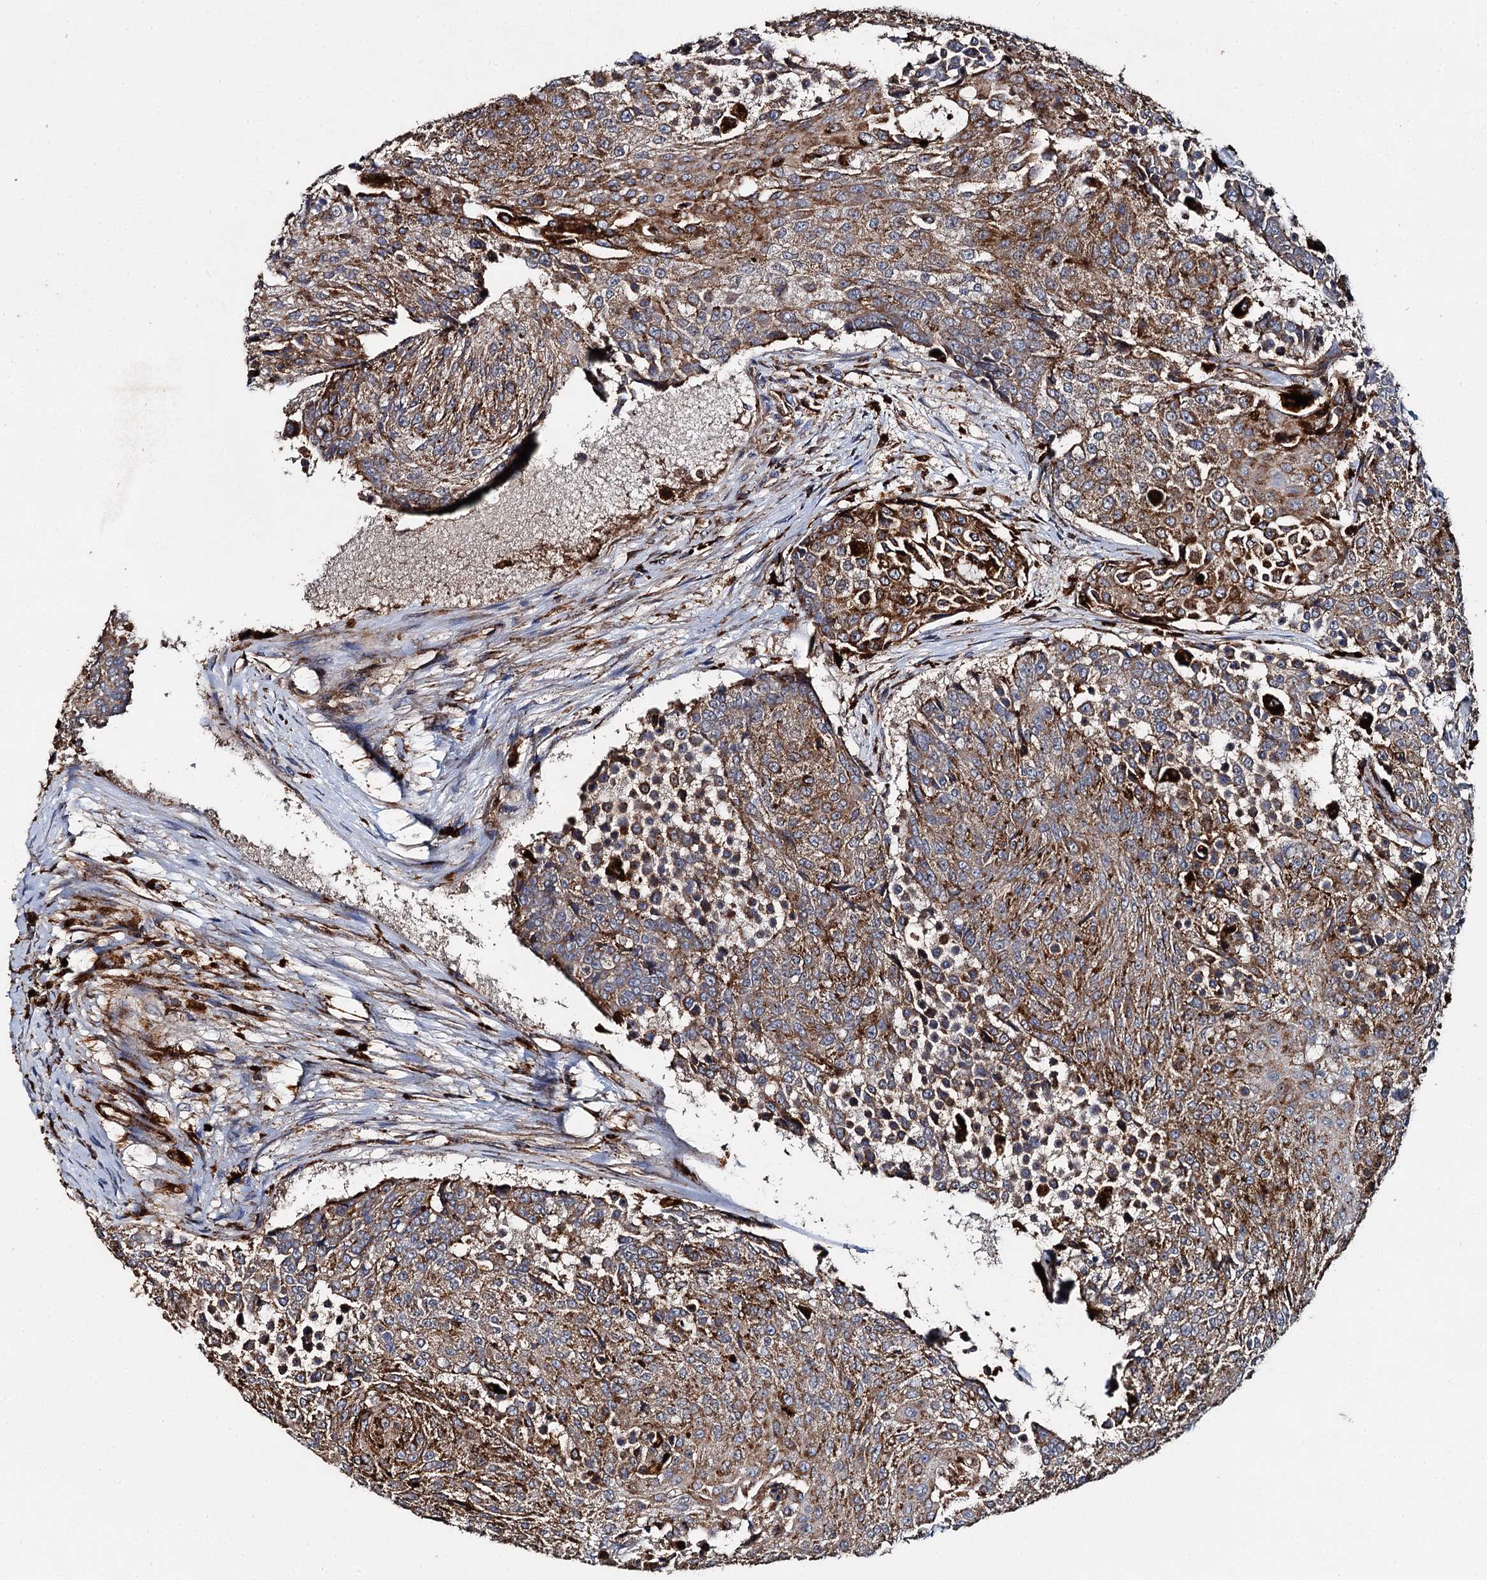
{"staining": {"intensity": "strong", "quantity": ">75%", "location": "cytoplasmic/membranous"}, "tissue": "urothelial cancer", "cell_type": "Tumor cells", "image_type": "cancer", "snomed": [{"axis": "morphology", "description": "Urothelial carcinoma, High grade"}, {"axis": "topography", "description": "Urinary bladder"}], "caption": "Immunohistochemistry staining of urothelial cancer, which exhibits high levels of strong cytoplasmic/membranous staining in about >75% of tumor cells indicating strong cytoplasmic/membranous protein expression. The staining was performed using DAB (brown) for protein detection and nuclei were counterstained in hematoxylin (blue).", "gene": "GBA1", "patient": {"sex": "female", "age": 63}}